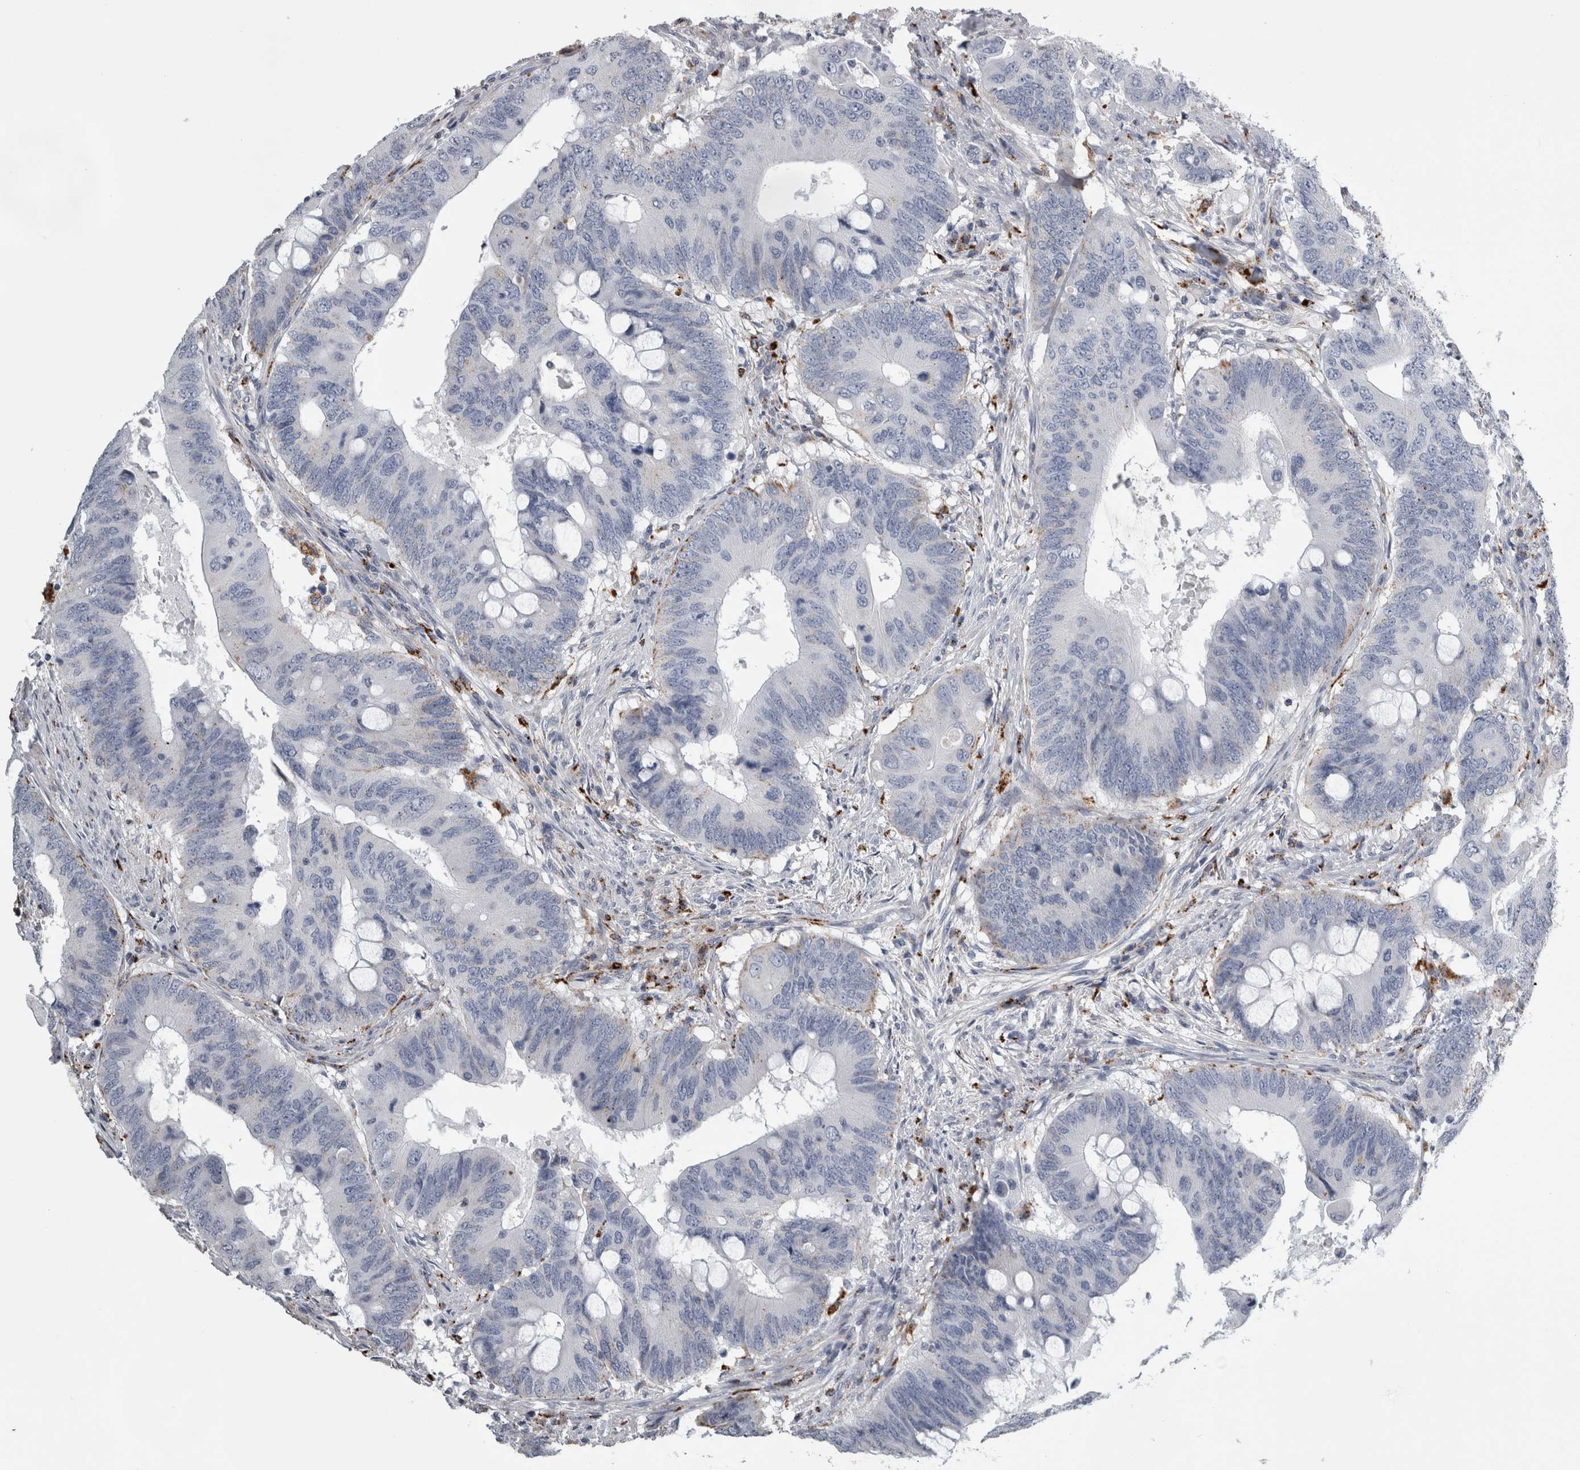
{"staining": {"intensity": "negative", "quantity": "none", "location": "none"}, "tissue": "colorectal cancer", "cell_type": "Tumor cells", "image_type": "cancer", "snomed": [{"axis": "morphology", "description": "Adenocarcinoma, NOS"}, {"axis": "topography", "description": "Colon"}], "caption": "DAB (3,3'-diaminobenzidine) immunohistochemical staining of human colorectal cancer (adenocarcinoma) demonstrates no significant positivity in tumor cells. (DAB immunohistochemistry (IHC) with hematoxylin counter stain).", "gene": "DPP7", "patient": {"sex": "male", "age": 71}}